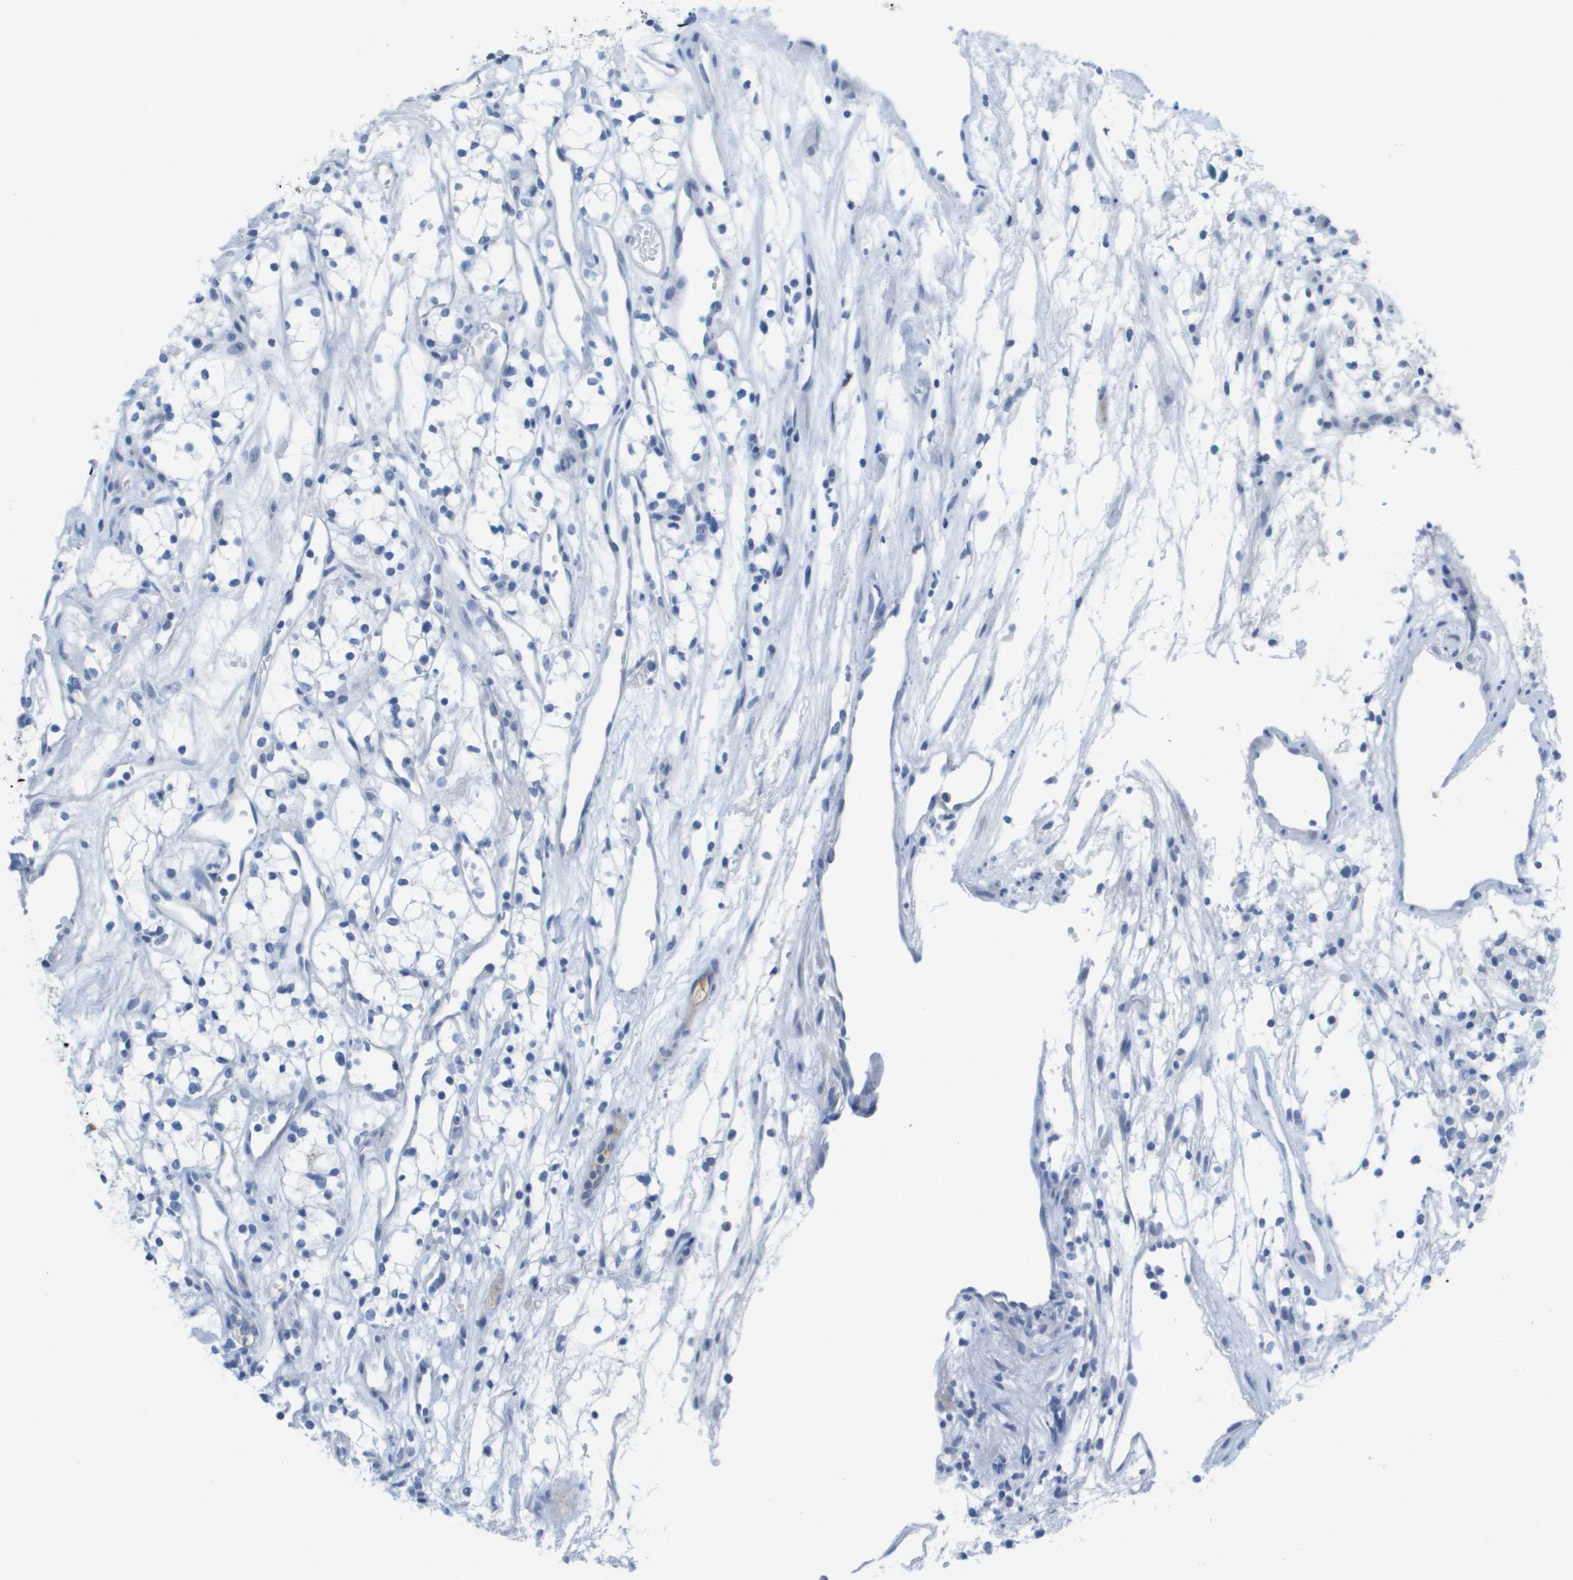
{"staining": {"intensity": "negative", "quantity": "none", "location": "none"}, "tissue": "renal cancer", "cell_type": "Tumor cells", "image_type": "cancer", "snomed": [{"axis": "morphology", "description": "Adenocarcinoma, NOS"}, {"axis": "topography", "description": "Kidney"}], "caption": "This photomicrograph is of renal adenocarcinoma stained with IHC to label a protein in brown with the nuclei are counter-stained blue. There is no staining in tumor cells. Brightfield microscopy of immunohistochemistry (IHC) stained with DAB (brown) and hematoxylin (blue), captured at high magnification.", "gene": "GPR18", "patient": {"sex": "male", "age": 59}}